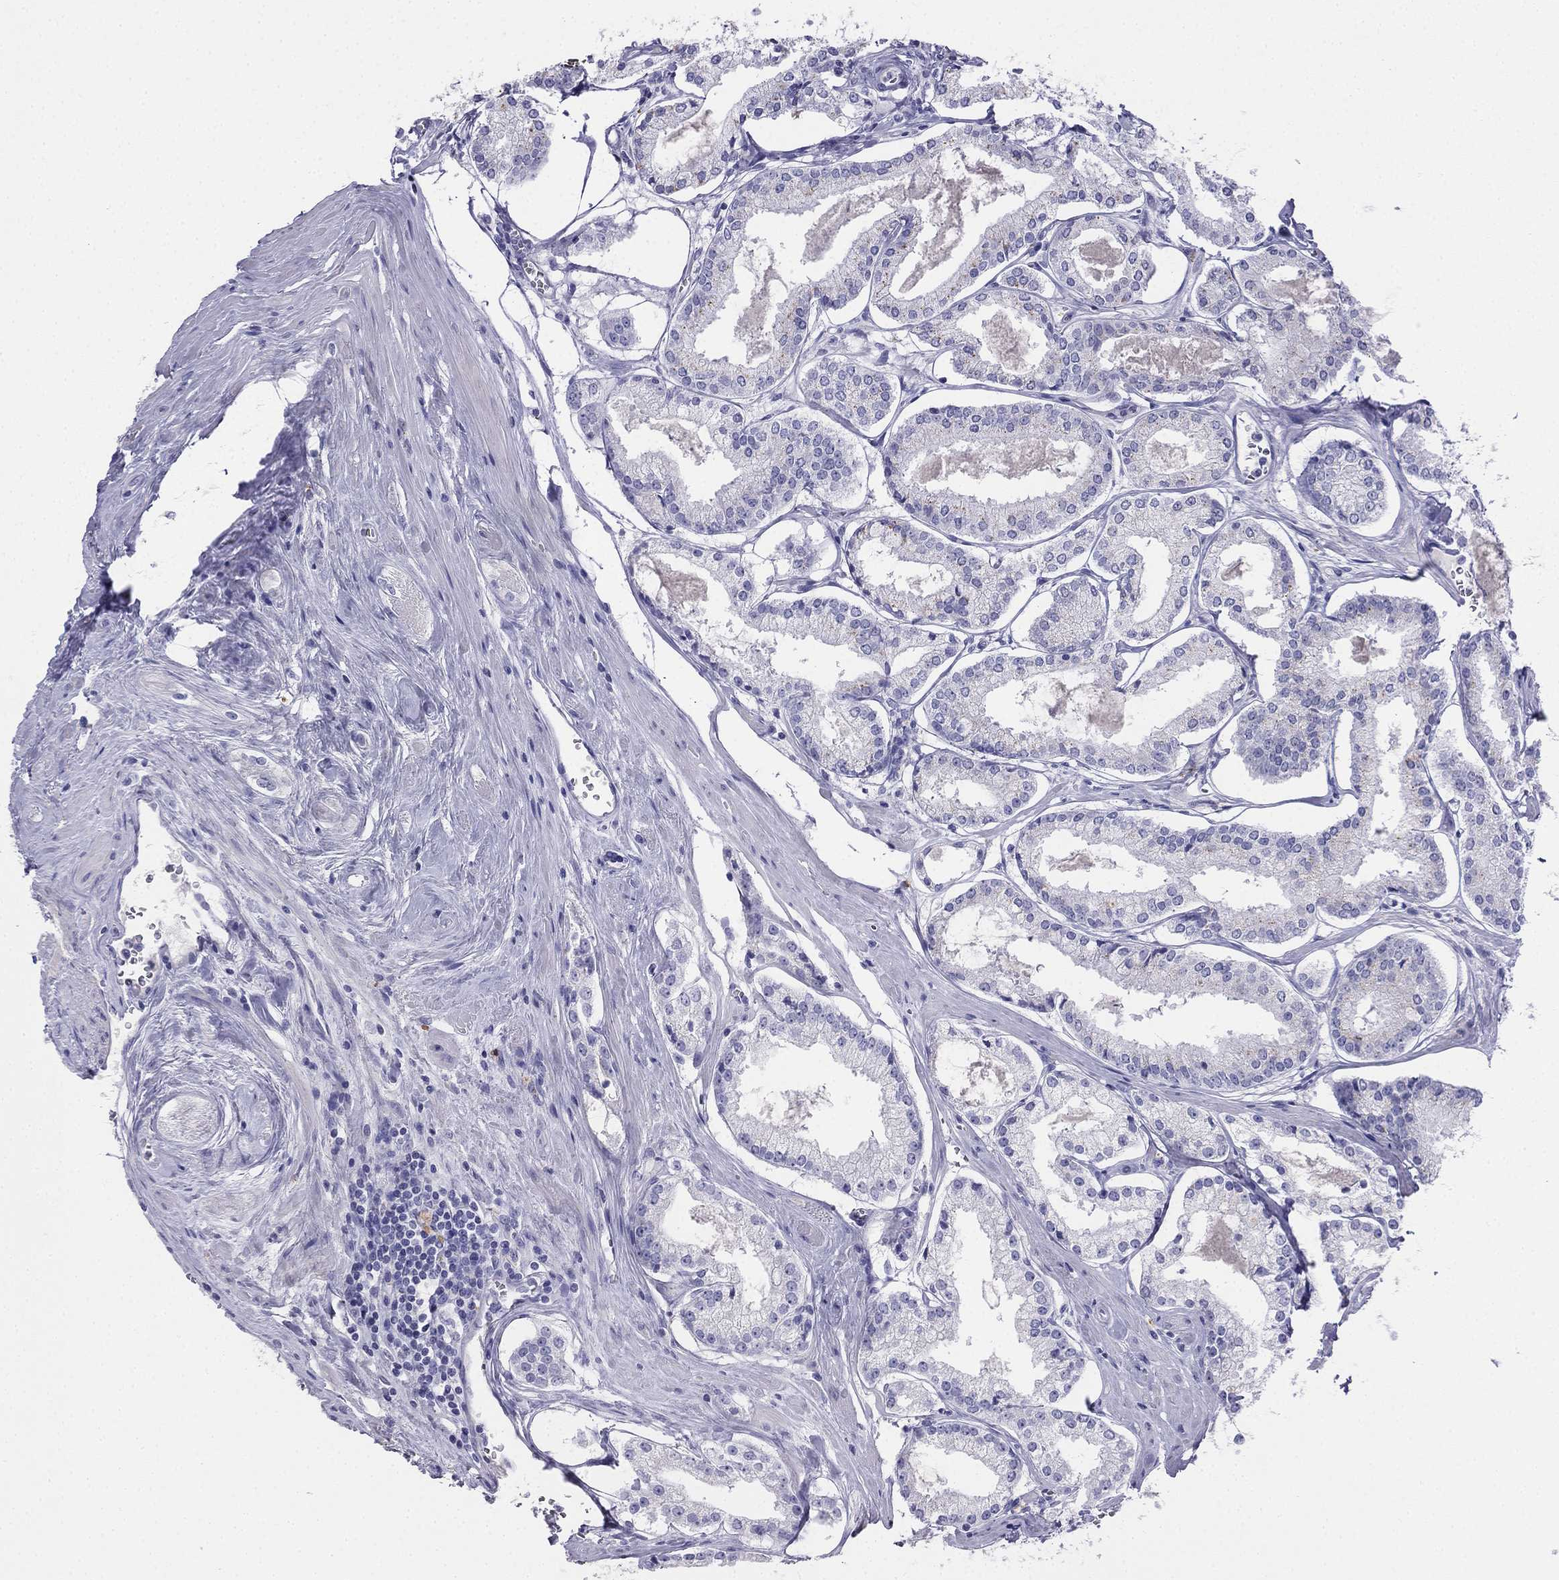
{"staining": {"intensity": "negative", "quantity": "none", "location": "none"}, "tissue": "prostate cancer", "cell_type": "Tumor cells", "image_type": "cancer", "snomed": [{"axis": "morphology", "description": "Adenocarcinoma, NOS"}, {"axis": "topography", "description": "Prostate"}], "caption": "The immunohistochemistry (IHC) histopathology image has no significant staining in tumor cells of prostate cancer tissue.", "gene": "ALOXE3", "patient": {"sex": "male", "age": 72}}